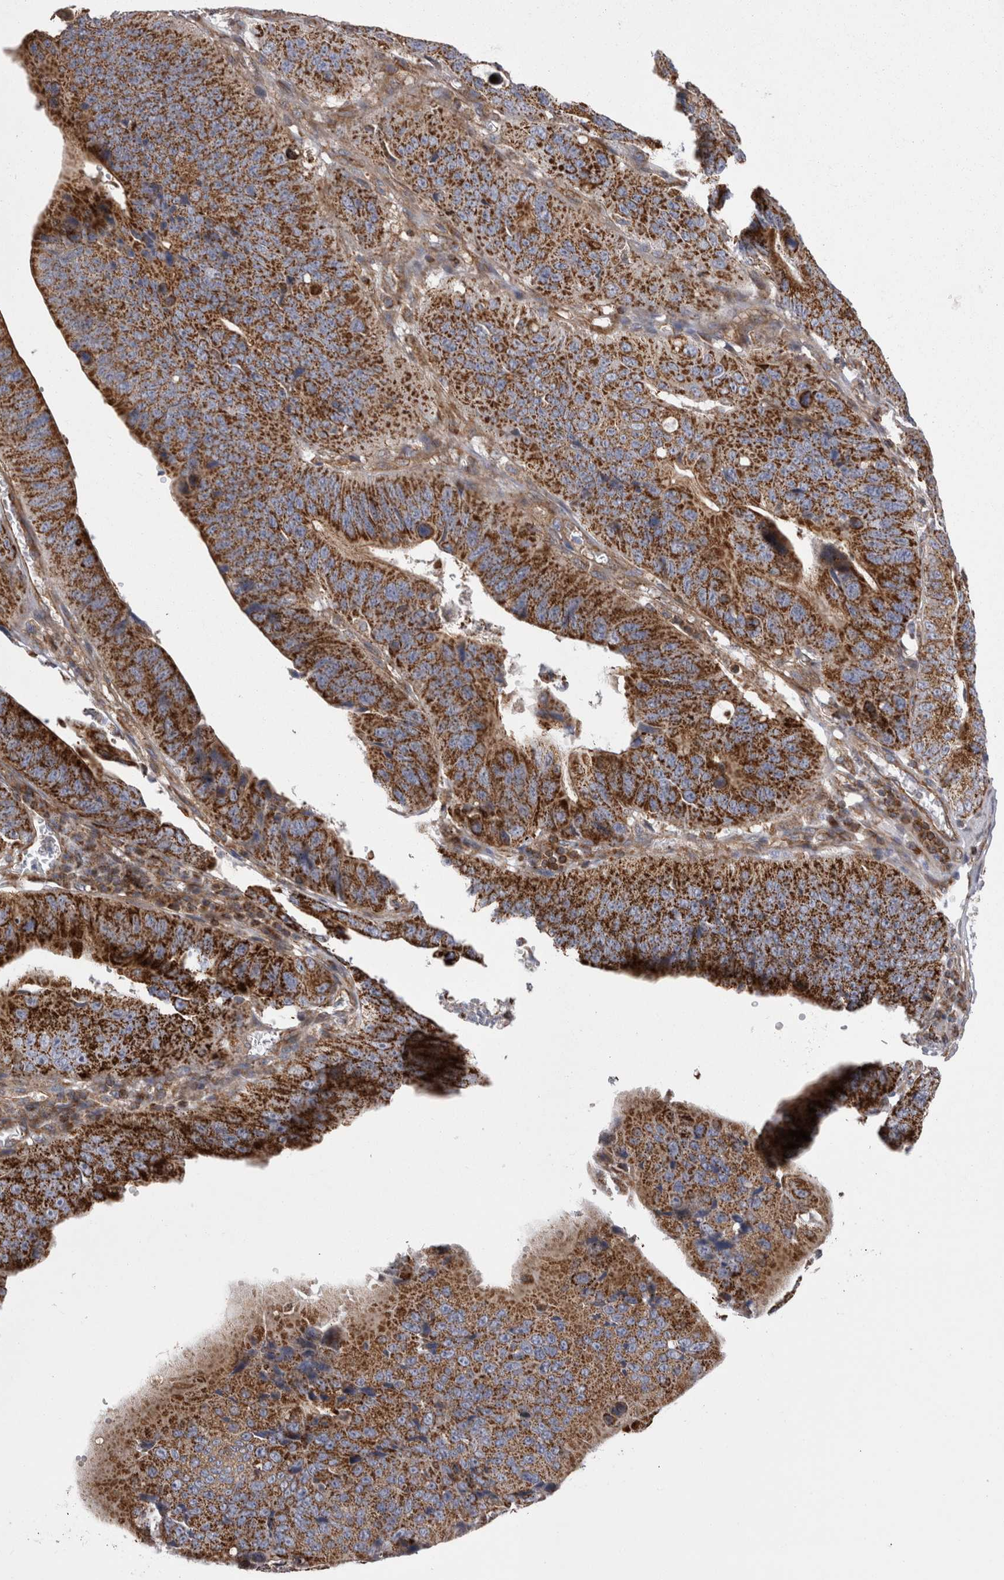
{"staining": {"intensity": "strong", "quantity": ">75%", "location": "cytoplasmic/membranous"}, "tissue": "stomach cancer", "cell_type": "Tumor cells", "image_type": "cancer", "snomed": [{"axis": "morphology", "description": "Adenocarcinoma, NOS"}, {"axis": "topography", "description": "Stomach"}], "caption": "A brown stain highlights strong cytoplasmic/membranous expression of a protein in stomach cancer tumor cells.", "gene": "TSPOAP1", "patient": {"sex": "male", "age": 59}}